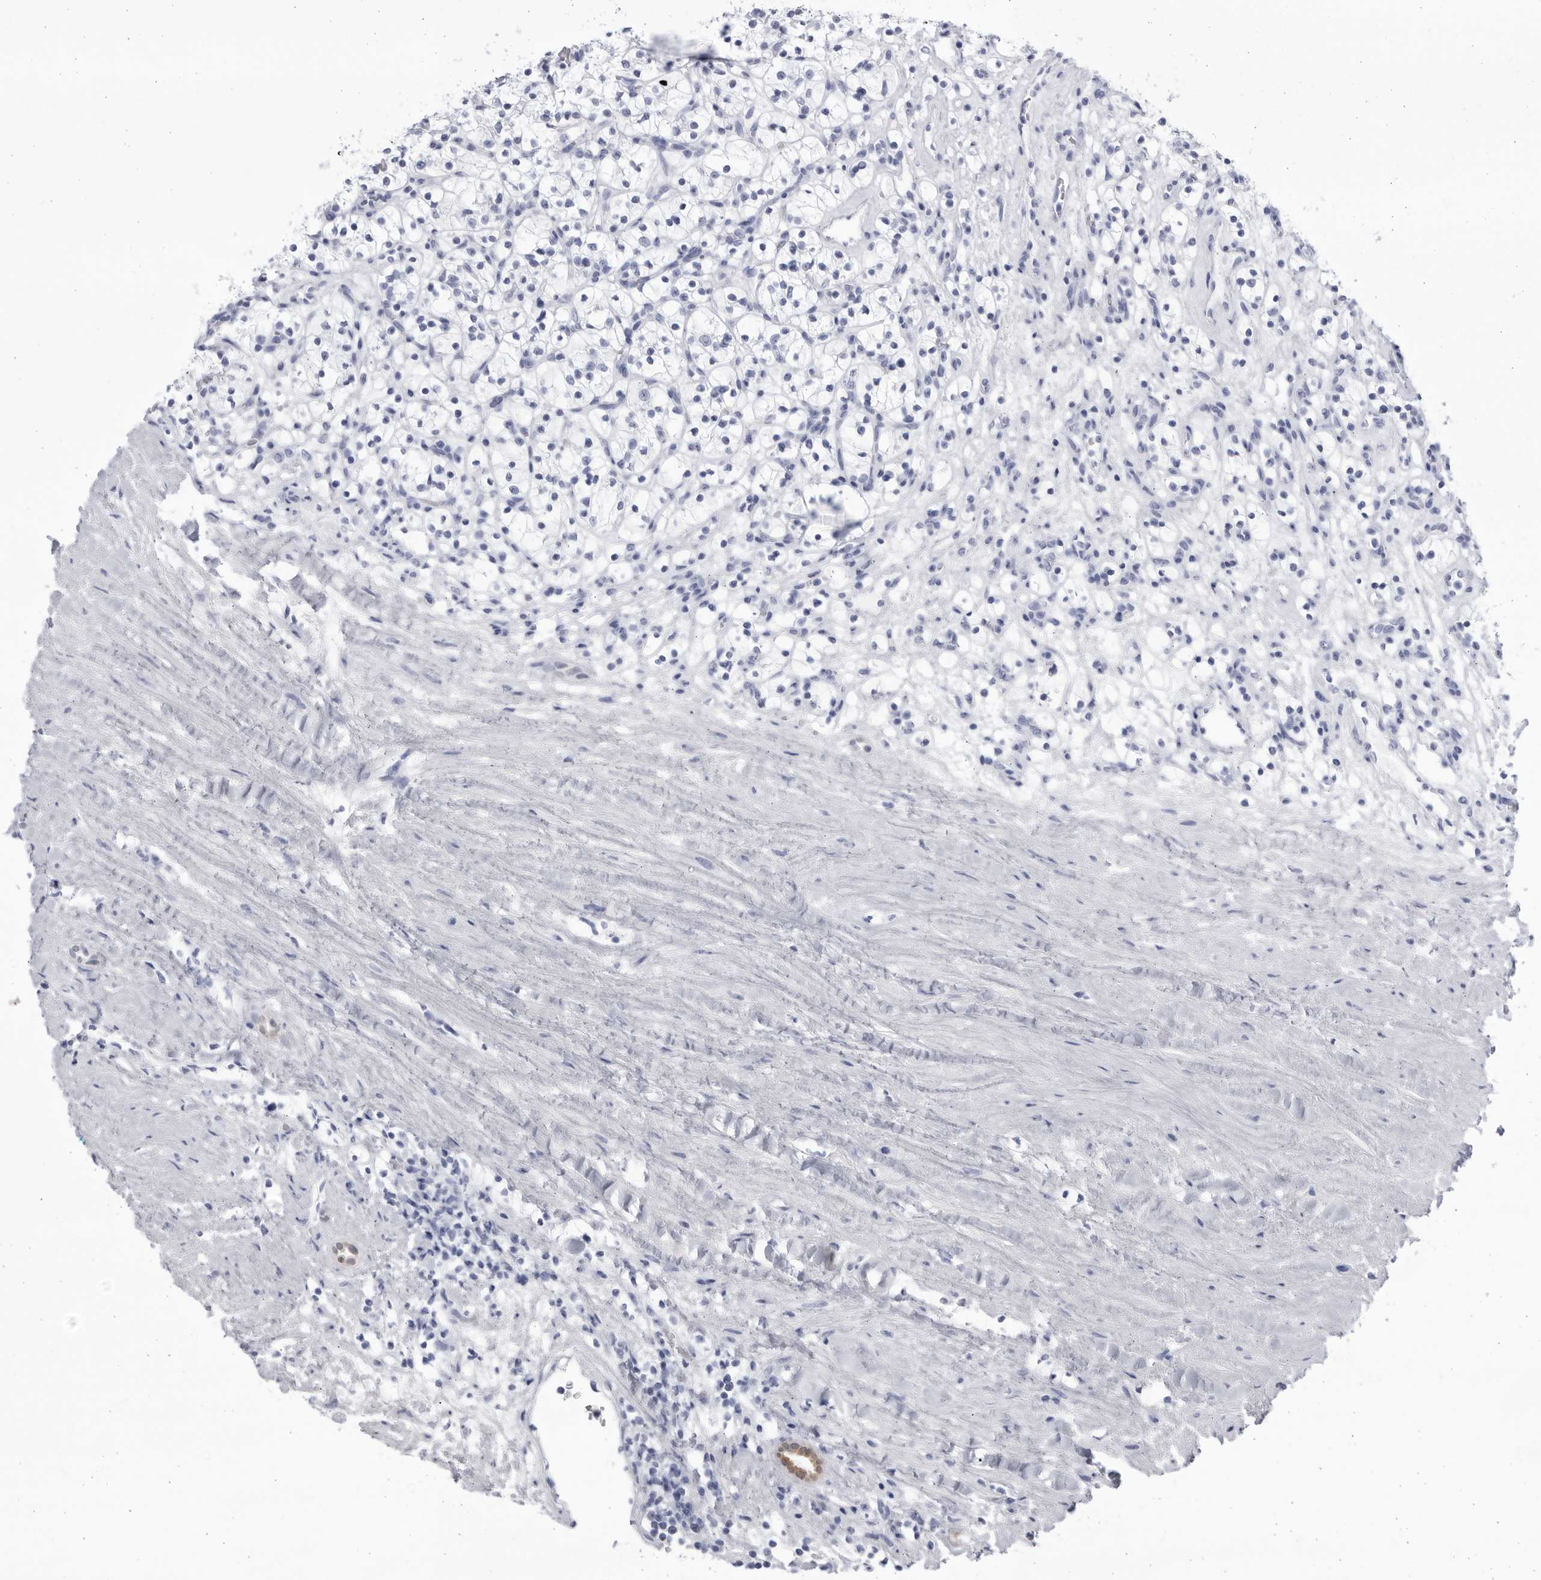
{"staining": {"intensity": "negative", "quantity": "none", "location": "none"}, "tissue": "renal cancer", "cell_type": "Tumor cells", "image_type": "cancer", "snomed": [{"axis": "morphology", "description": "Adenocarcinoma, NOS"}, {"axis": "topography", "description": "Kidney"}], "caption": "Renal cancer was stained to show a protein in brown. There is no significant positivity in tumor cells.", "gene": "CCDC181", "patient": {"sex": "female", "age": 57}}